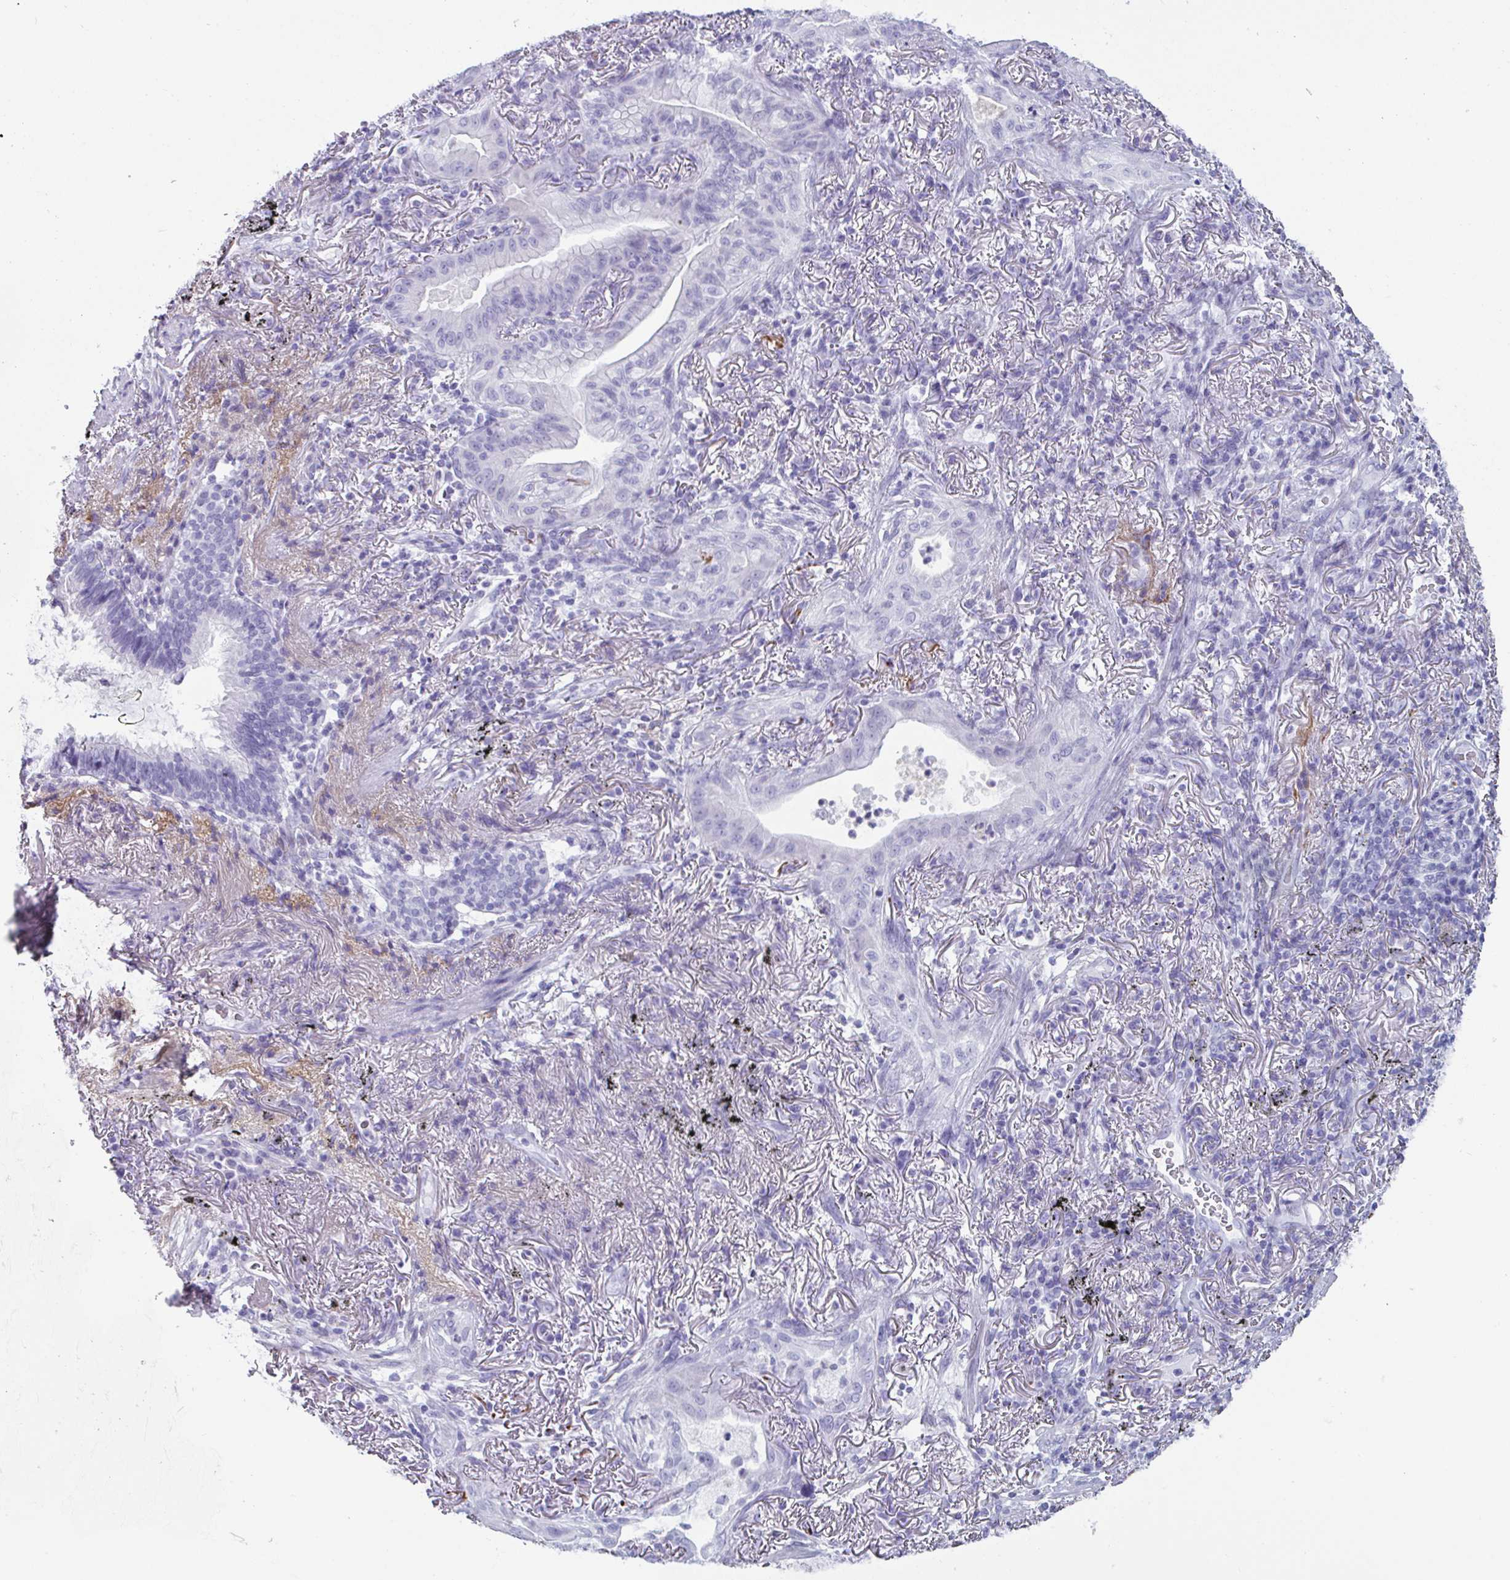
{"staining": {"intensity": "negative", "quantity": "none", "location": "none"}, "tissue": "lung cancer", "cell_type": "Tumor cells", "image_type": "cancer", "snomed": [{"axis": "morphology", "description": "Adenocarcinoma, NOS"}, {"axis": "topography", "description": "Lung"}], "caption": "Micrograph shows no protein staining in tumor cells of lung cancer (adenocarcinoma) tissue. Brightfield microscopy of immunohistochemistry (IHC) stained with DAB (3,3'-diaminobenzidine) (brown) and hematoxylin (blue), captured at high magnification.", "gene": "CREG2", "patient": {"sex": "male", "age": 77}}